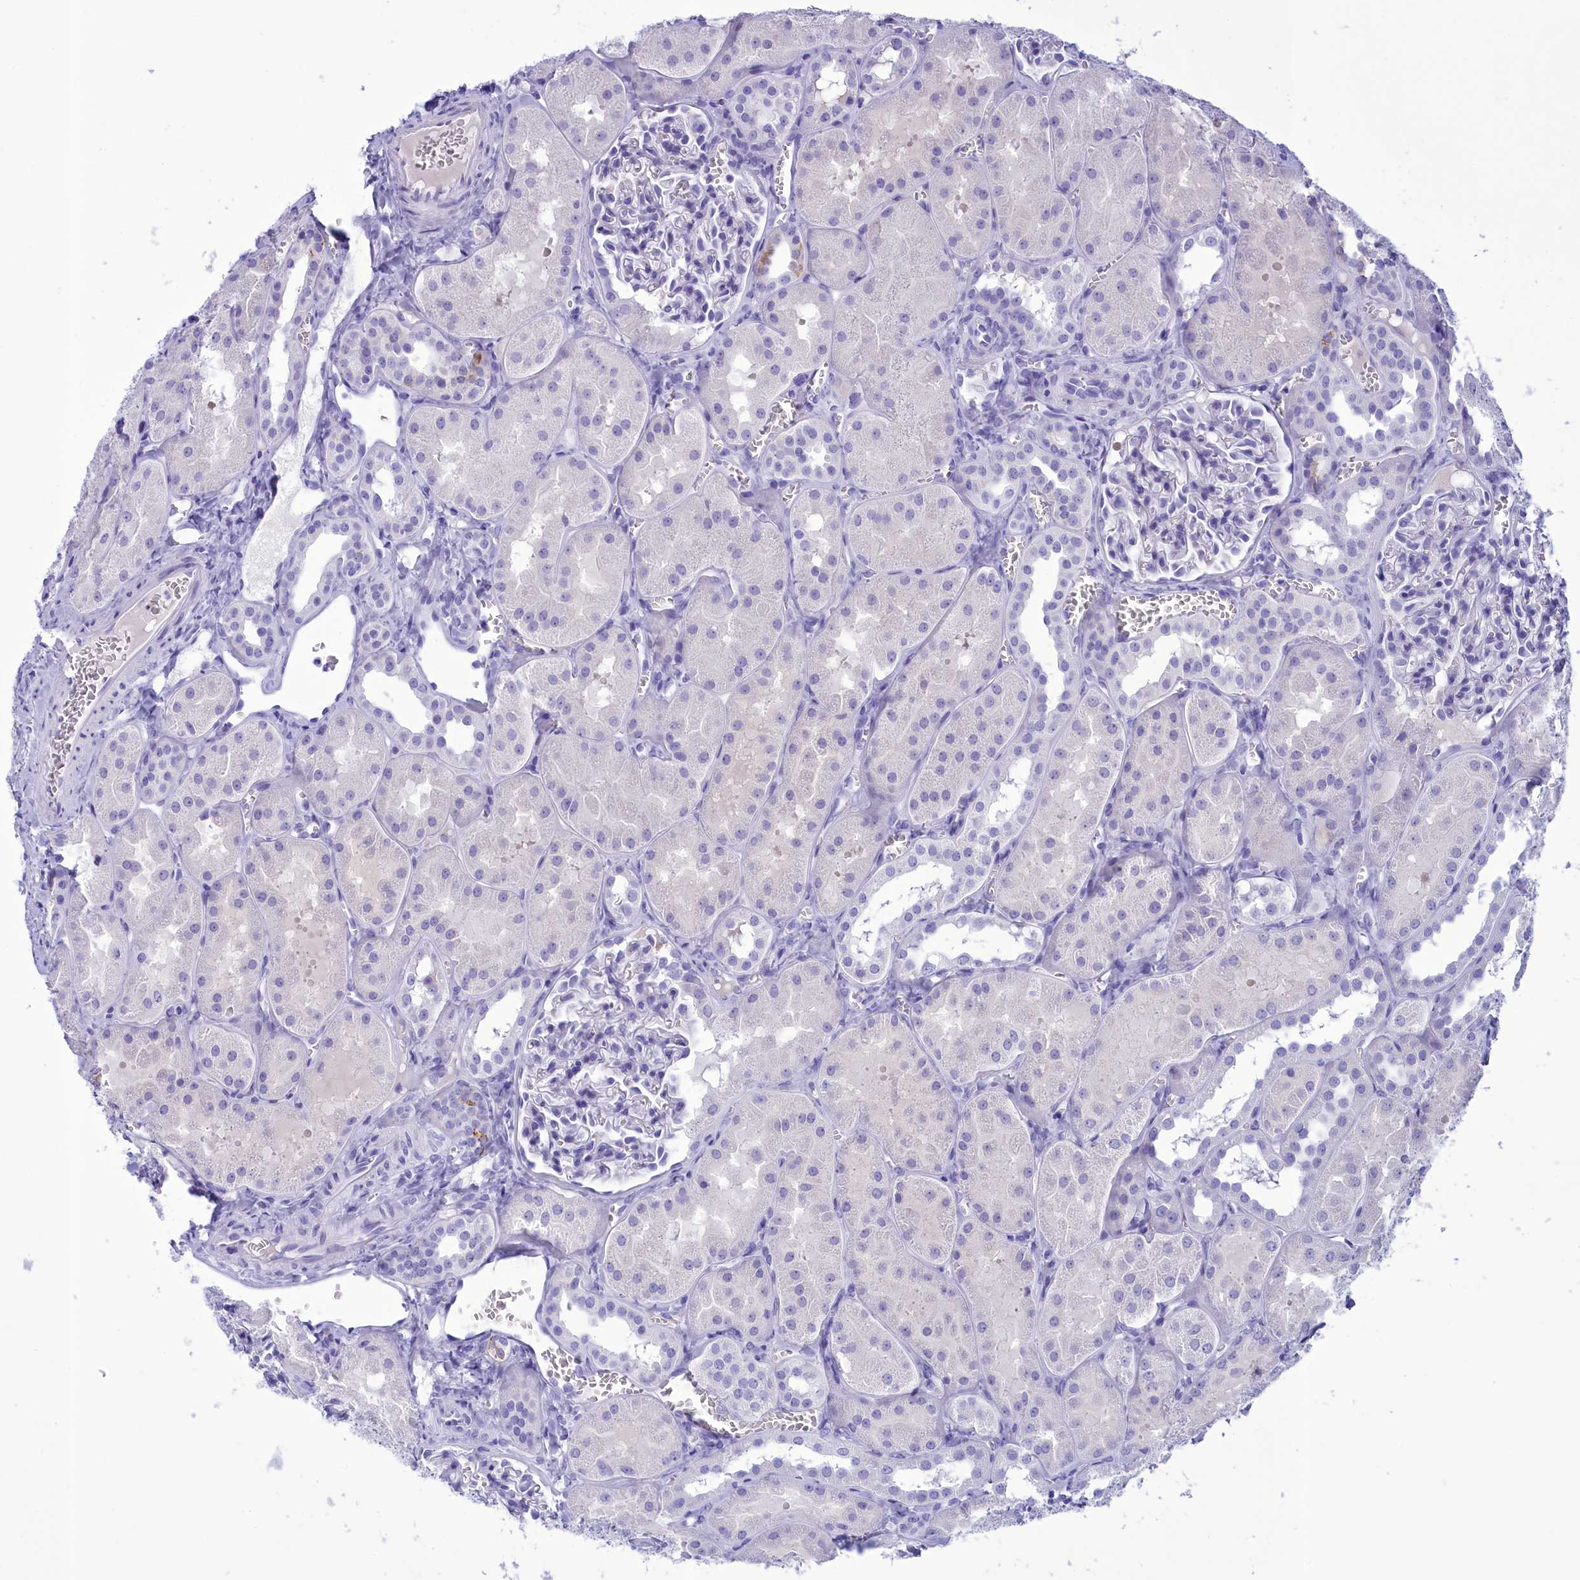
{"staining": {"intensity": "negative", "quantity": "none", "location": "none"}, "tissue": "kidney", "cell_type": "Cells in glomeruli", "image_type": "normal", "snomed": [{"axis": "morphology", "description": "Normal tissue, NOS"}, {"axis": "topography", "description": "Kidney"}, {"axis": "topography", "description": "Urinary bladder"}], "caption": "Protein analysis of unremarkable kidney shows no significant expression in cells in glomeruli. (Brightfield microscopy of DAB IHC at high magnification).", "gene": "BRI3", "patient": {"sex": "male", "age": 16}}